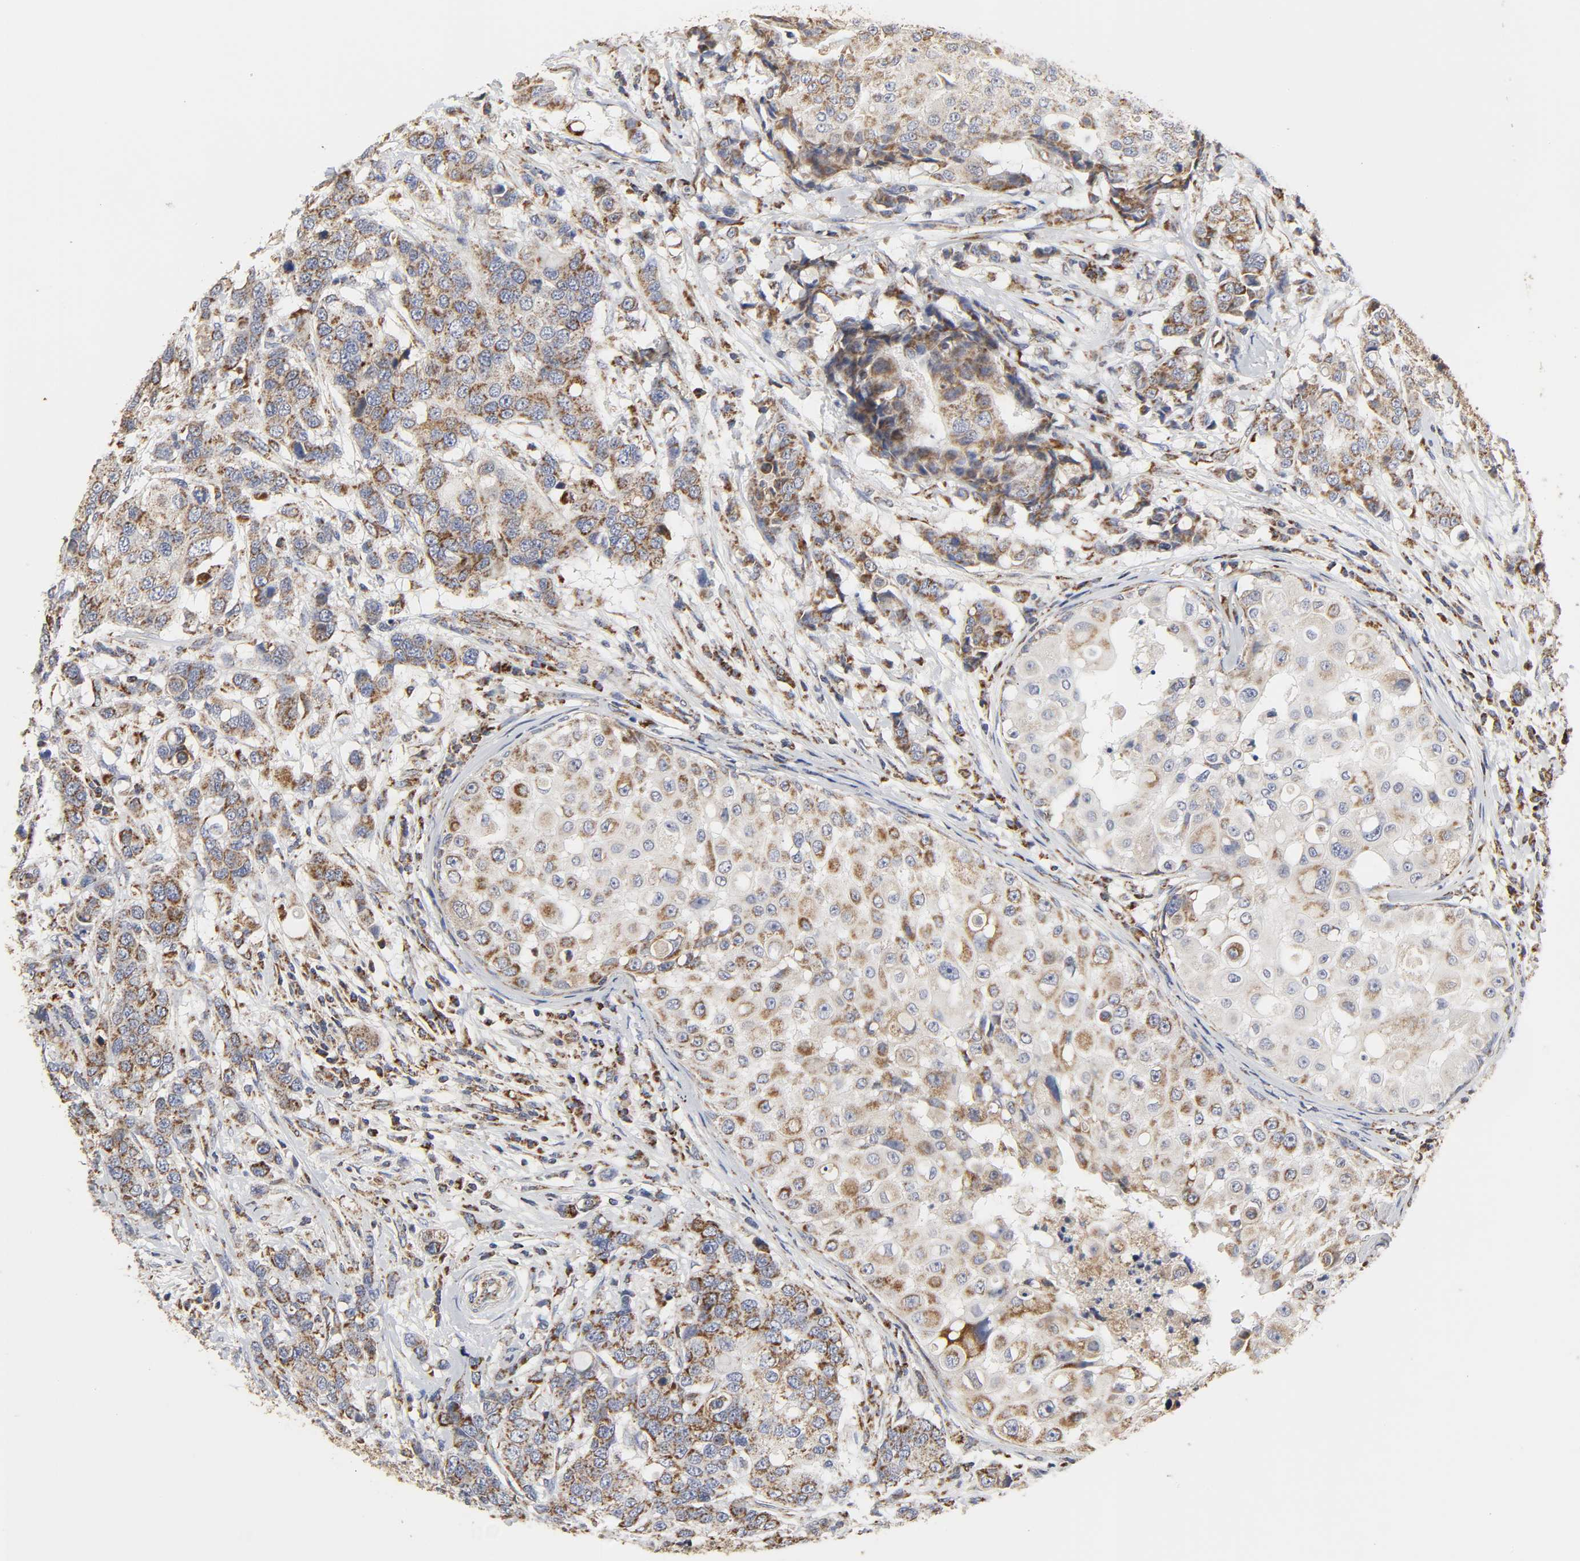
{"staining": {"intensity": "moderate", "quantity": ">75%", "location": "cytoplasmic/membranous"}, "tissue": "breast cancer", "cell_type": "Tumor cells", "image_type": "cancer", "snomed": [{"axis": "morphology", "description": "Duct carcinoma"}, {"axis": "topography", "description": "Breast"}], "caption": "Immunohistochemistry of human intraductal carcinoma (breast) displays medium levels of moderate cytoplasmic/membranous expression in approximately >75% of tumor cells. (DAB IHC, brown staining for protein, blue staining for nuclei).", "gene": "COX6B1", "patient": {"sex": "female", "age": 27}}